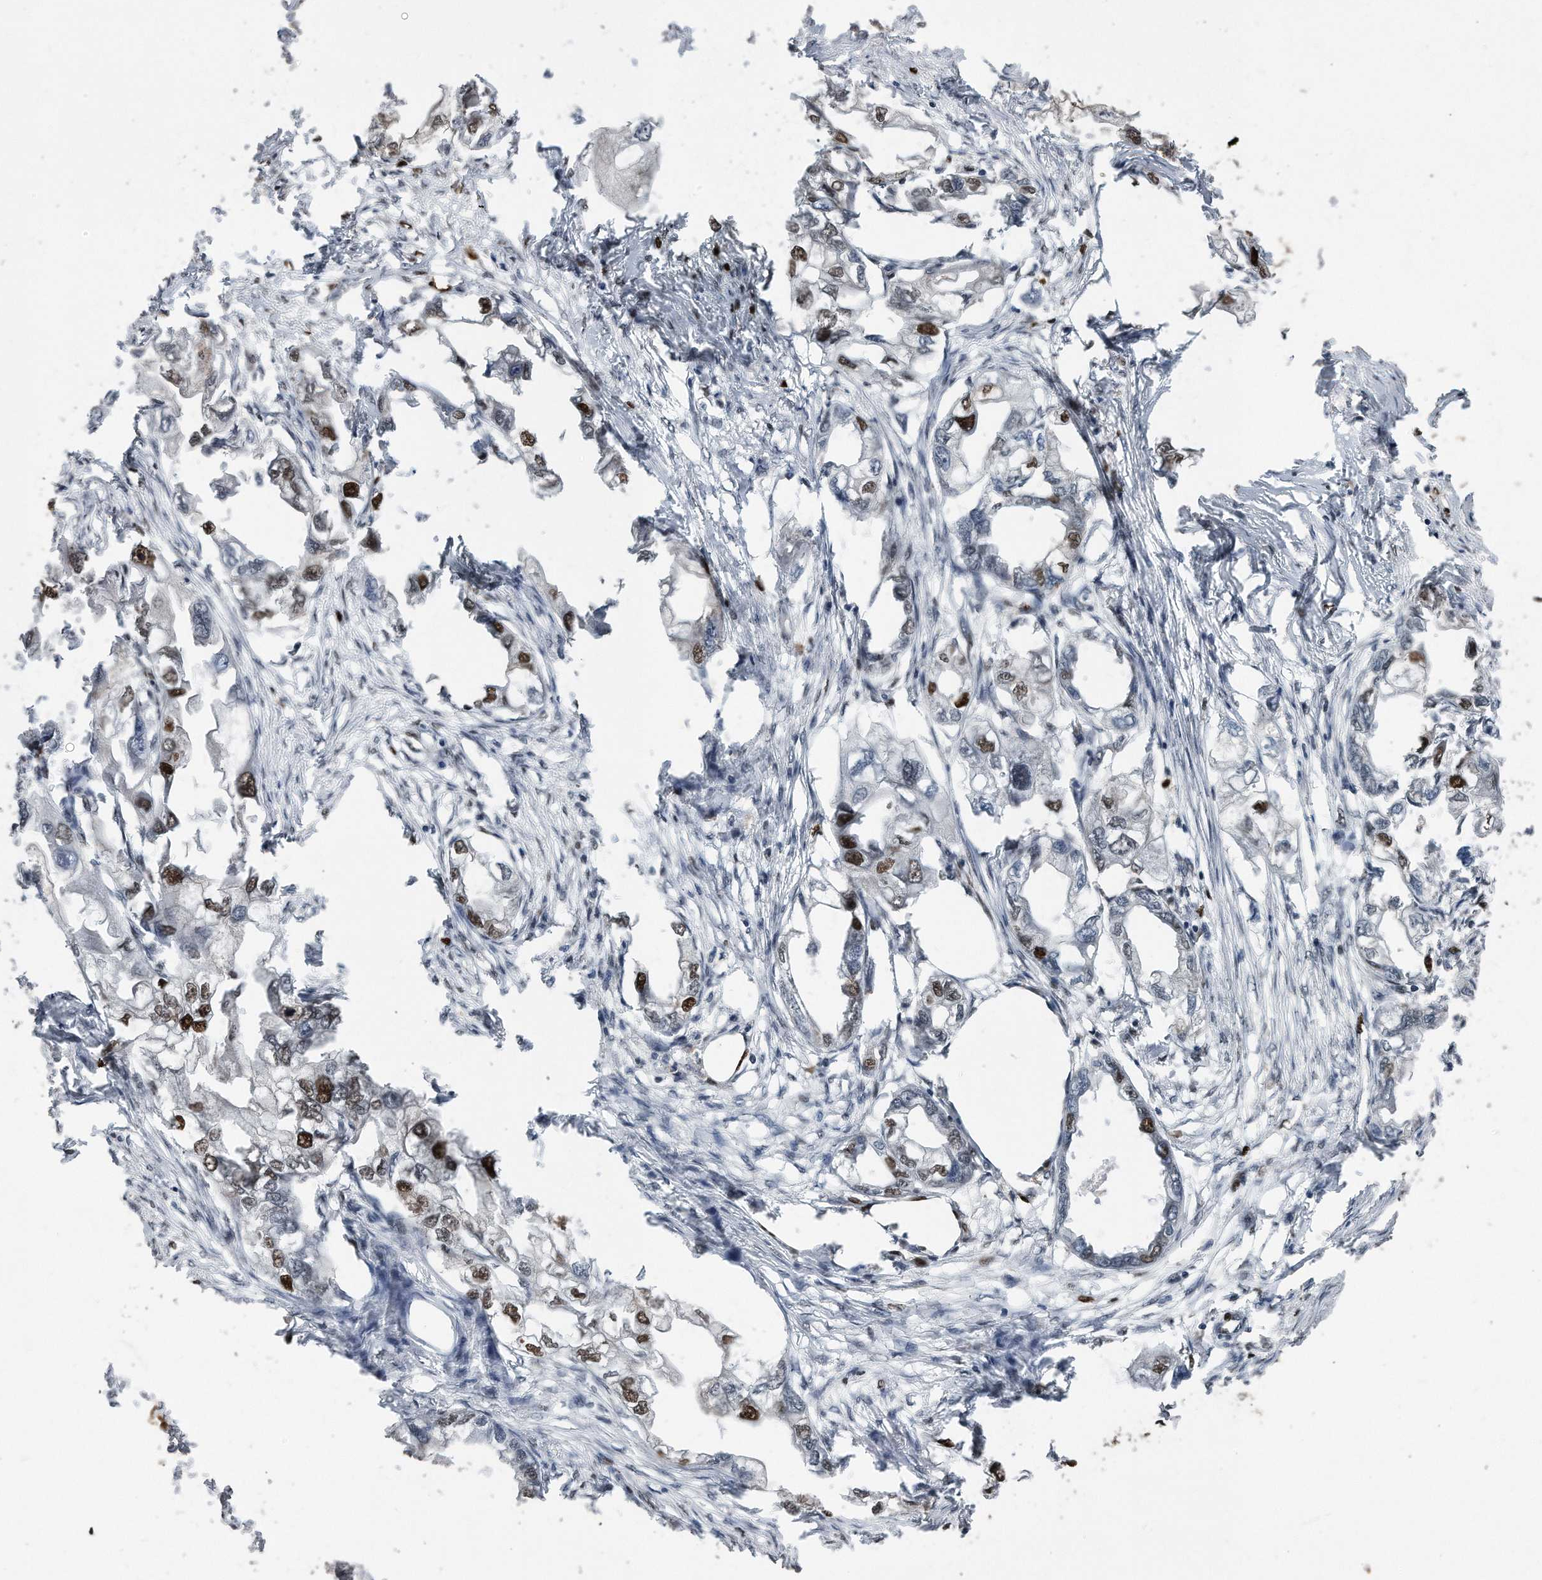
{"staining": {"intensity": "moderate", "quantity": "25%-75%", "location": "nuclear"}, "tissue": "endometrial cancer", "cell_type": "Tumor cells", "image_type": "cancer", "snomed": [{"axis": "morphology", "description": "Adenocarcinoma, NOS"}, {"axis": "morphology", "description": "Adenocarcinoma, metastatic, NOS"}, {"axis": "topography", "description": "Adipose tissue"}, {"axis": "topography", "description": "Endometrium"}], "caption": "Immunohistochemistry micrograph of endometrial cancer stained for a protein (brown), which displays medium levels of moderate nuclear staining in about 25%-75% of tumor cells.", "gene": "PCNA", "patient": {"sex": "female", "age": 67}}